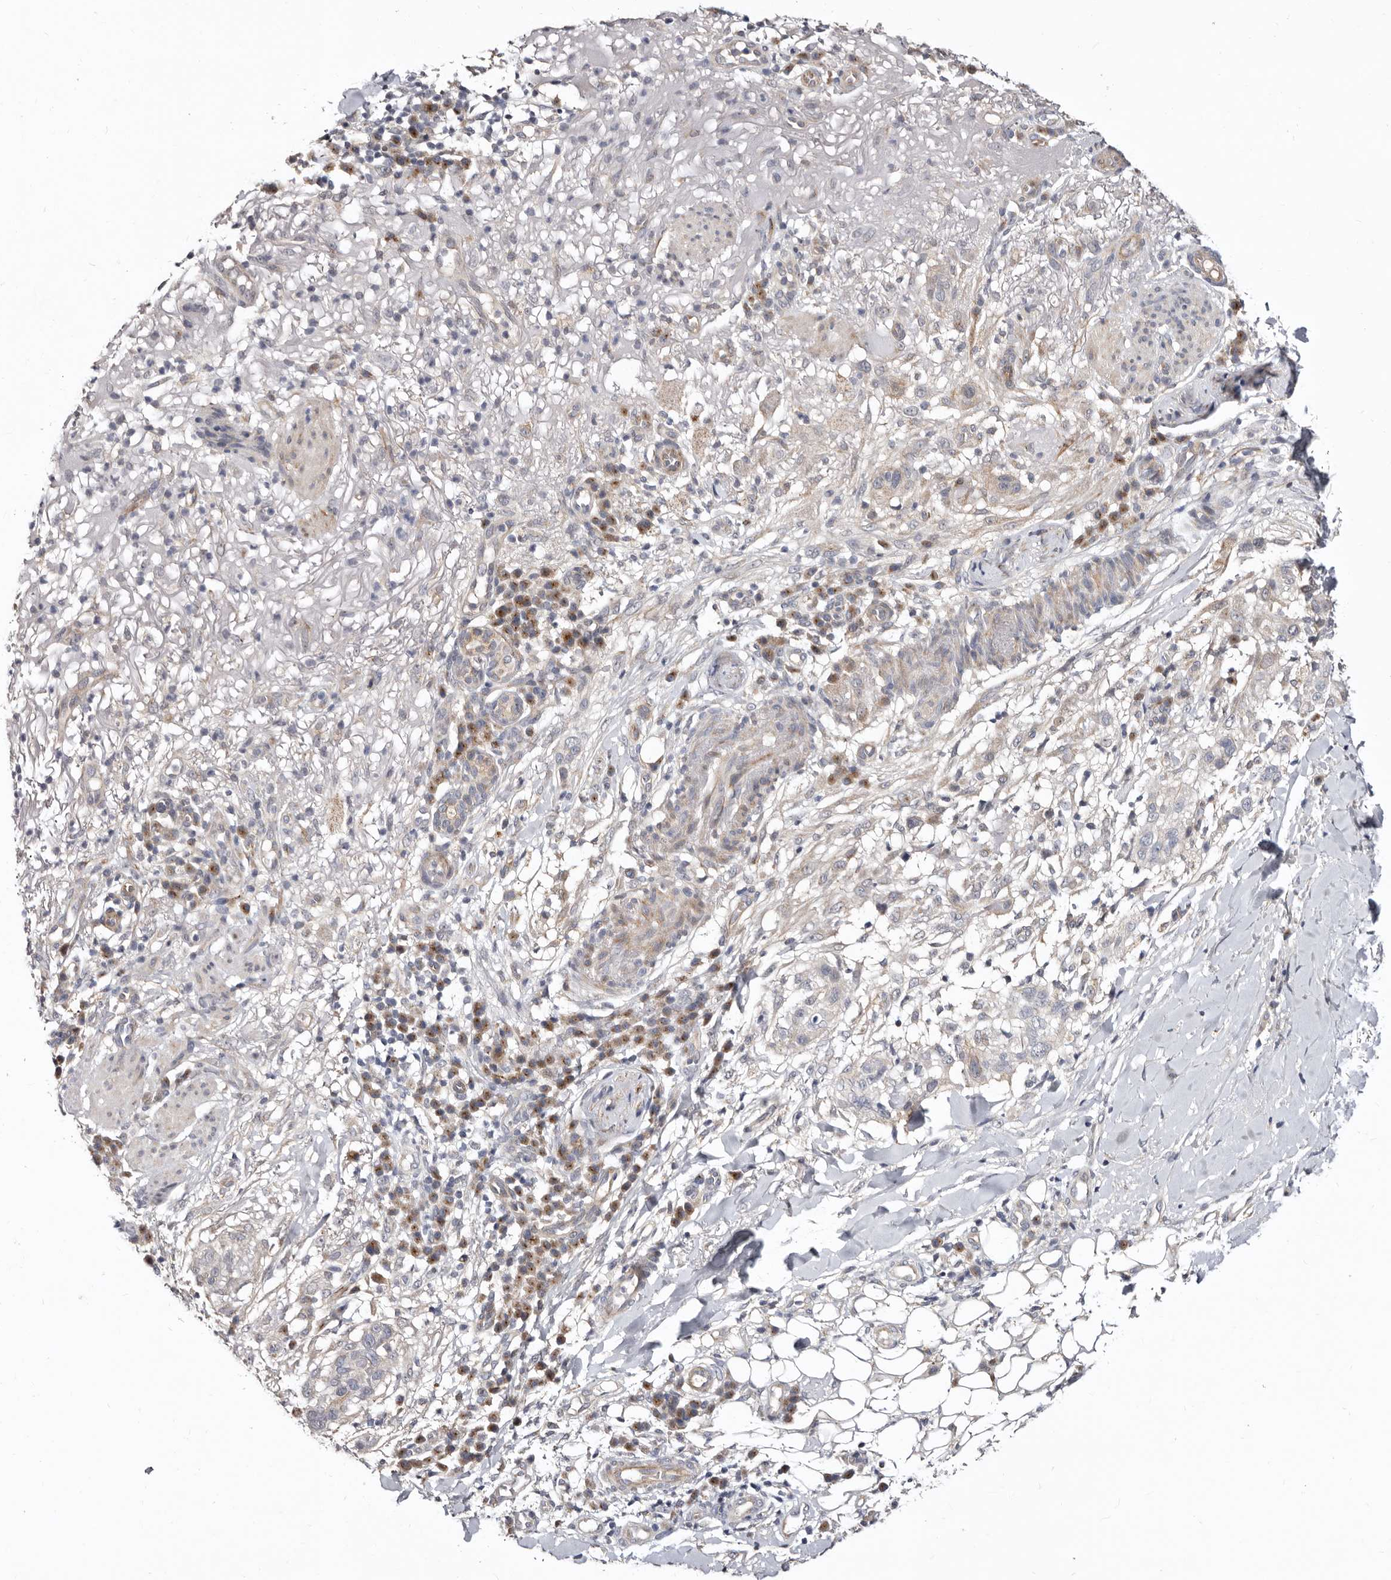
{"staining": {"intensity": "weak", "quantity": "<25%", "location": "cytoplasmic/membranous"}, "tissue": "skin cancer", "cell_type": "Tumor cells", "image_type": "cancer", "snomed": [{"axis": "morphology", "description": "Normal tissue, NOS"}, {"axis": "morphology", "description": "Squamous cell carcinoma, NOS"}, {"axis": "topography", "description": "Skin"}], "caption": "Image shows no significant protein staining in tumor cells of squamous cell carcinoma (skin).", "gene": "KLHL4", "patient": {"sex": "female", "age": 96}}